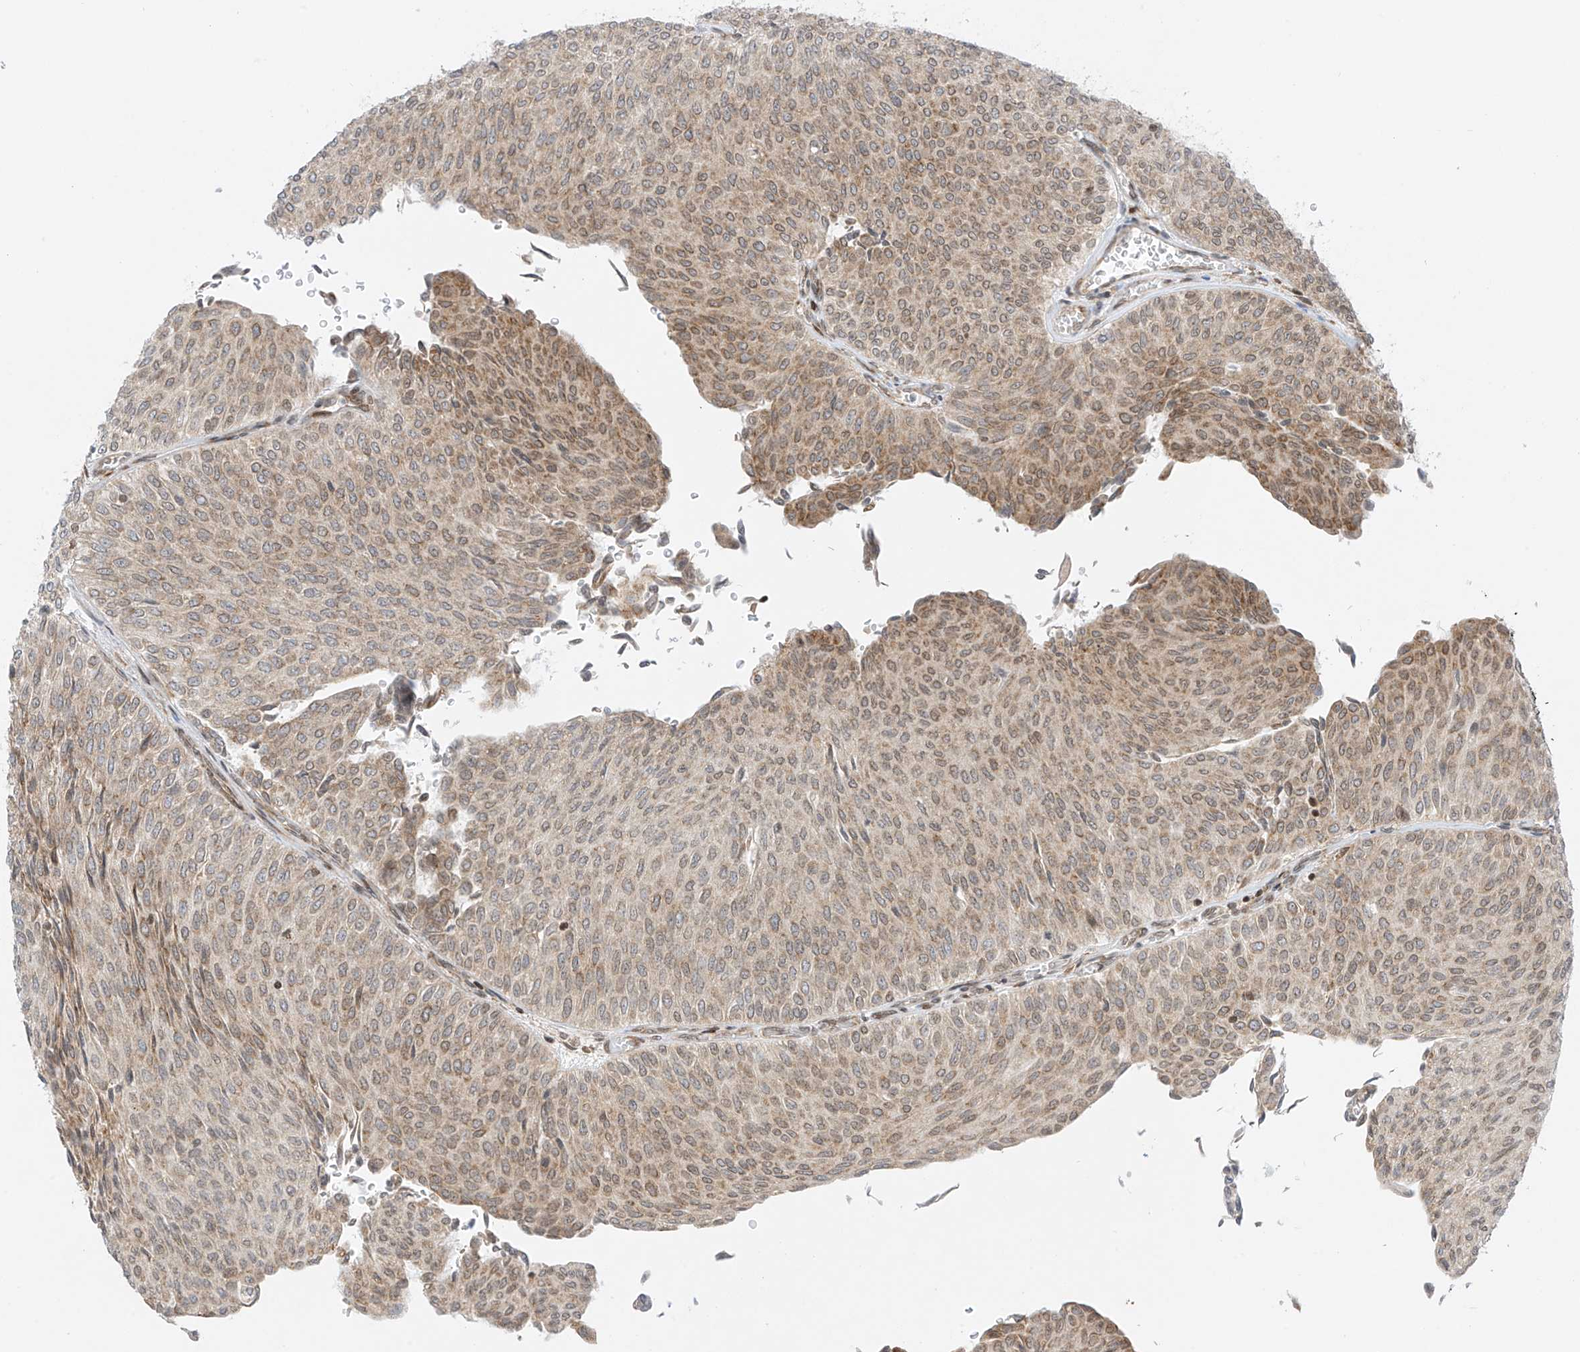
{"staining": {"intensity": "weak", "quantity": "25%-75%", "location": "cytoplasmic/membranous,nuclear"}, "tissue": "urothelial cancer", "cell_type": "Tumor cells", "image_type": "cancer", "snomed": [{"axis": "morphology", "description": "Urothelial carcinoma, Low grade"}, {"axis": "topography", "description": "Urinary bladder"}], "caption": "Urothelial carcinoma (low-grade) stained for a protein (brown) displays weak cytoplasmic/membranous and nuclear positive staining in about 25%-75% of tumor cells.", "gene": "EDF1", "patient": {"sex": "male", "age": 78}}